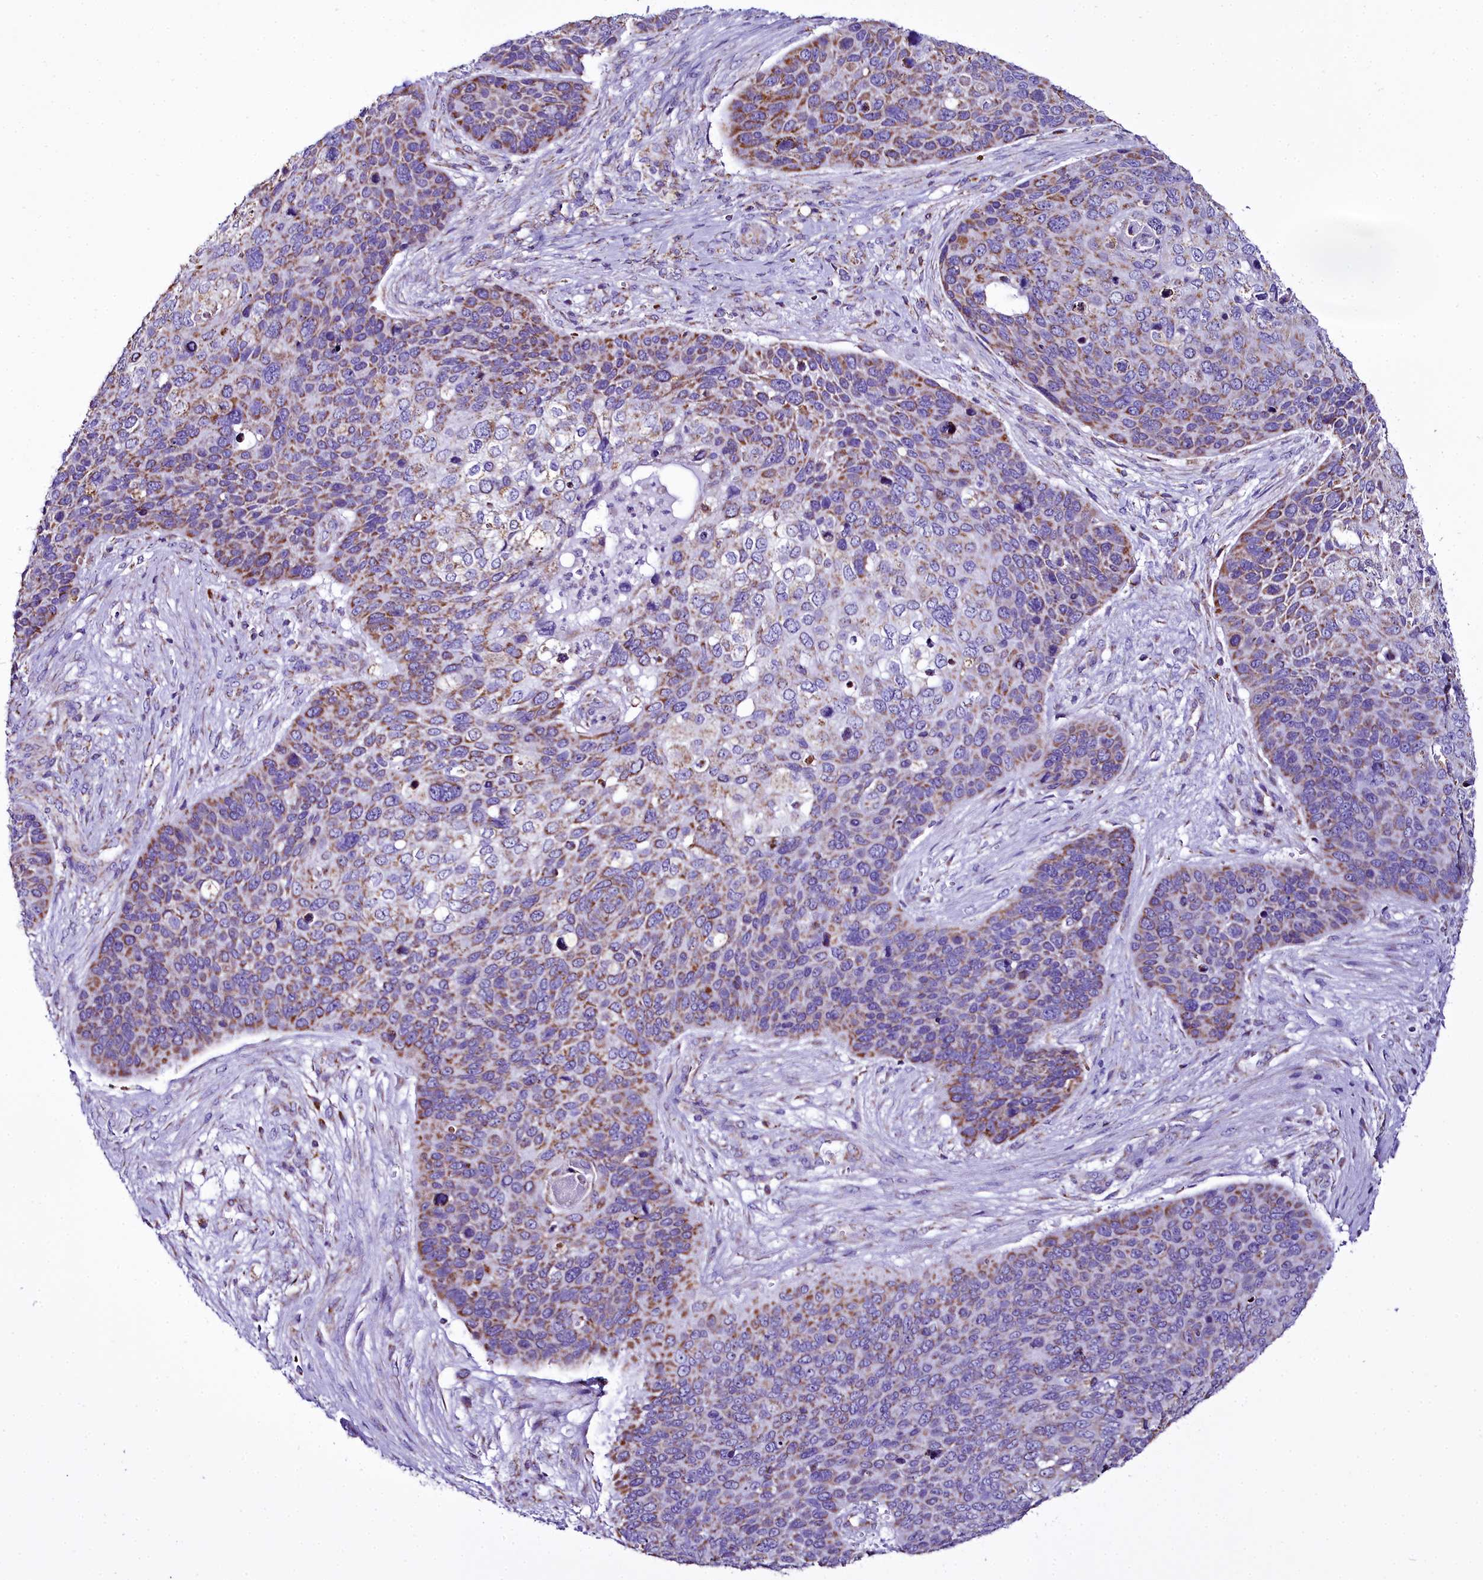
{"staining": {"intensity": "moderate", "quantity": "25%-75%", "location": "cytoplasmic/membranous"}, "tissue": "skin cancer", "cell_type": "Tumor cells", "image_type": "cancer", "snomed": [{"axis": "morphology", "description": "Basal cell carcinoma"}, {"axis": "topography", "description": "Skin"}], "caption": "The micrograph displays a brown stain indicating the presence of a protein in the cytoplasmic/membranous of tumor cells in skin cancer (basal cell carcinoma).", "gene": "WDFY3", "patient": {"sex": "female", "age": 74}}